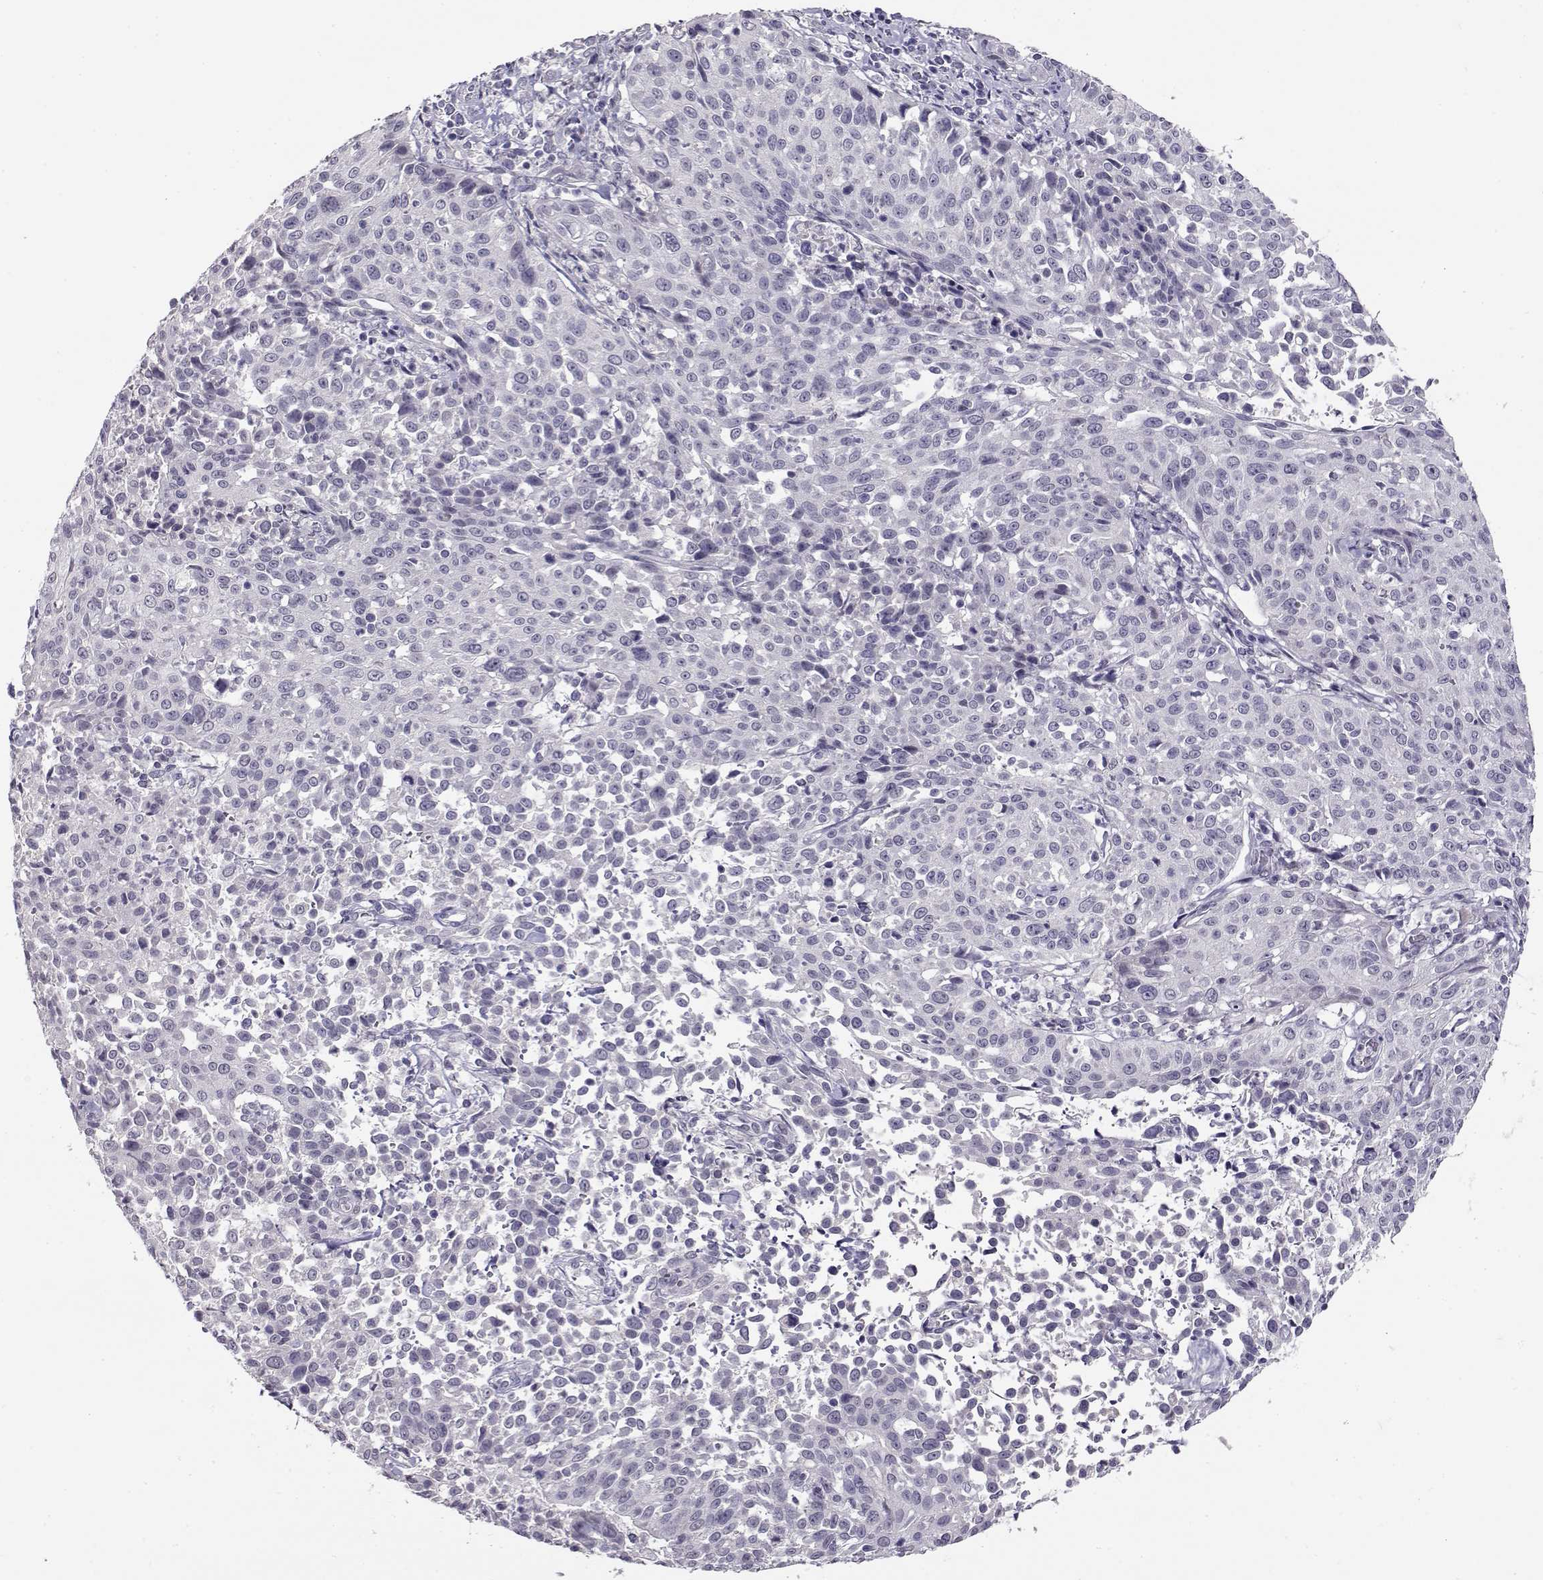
{"staining": {"intensity": "negative", "quantity": "none", "location": "none"}, "tissue": "cervical cancer", "cell_type": "Tumor cells", "image_type": "cancer", "snomed": [{"axis": "morphology", "description": "Squamous cell carcinoma, NOS"}, {"axis": "topography", "description": "Cervix"}], "caption": "Immunohistochemistry image of neoplastic tissue: cervical squamous cell carcinoma stained with DAB (3,3'-diaminobenzidine) displays no significant protein expression in tumor cells.", "gene": "RHOXF2", "patient": {"sex": "female", "age": 26}}